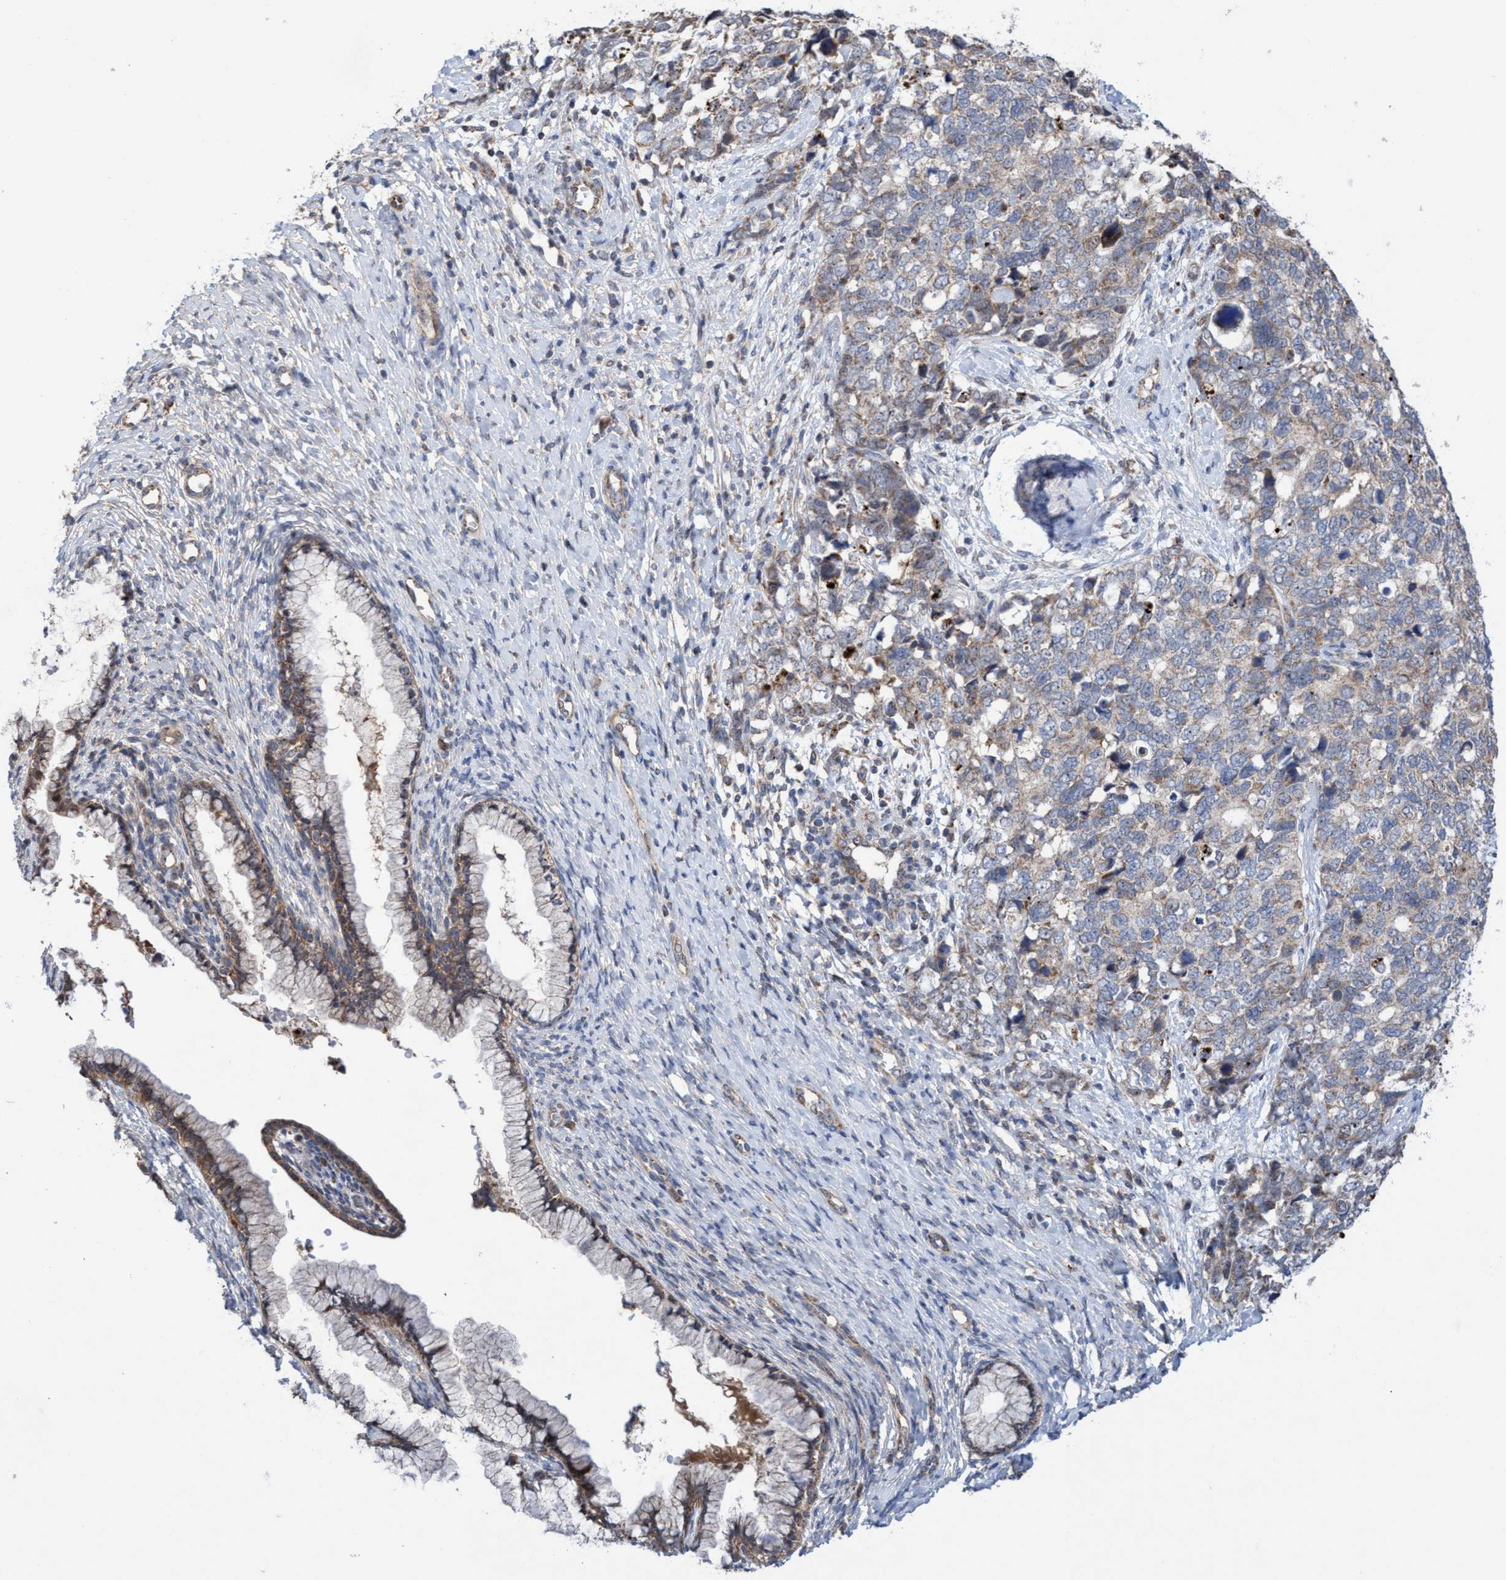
{"staining": {"intensity": "weak", "quantity": "25%-75%", "location": "cytoplasmic/membranous"}, "tissue": "cervical cancer", "cell_type": "Tumor cells", "image_type": "cancer", "snomed": [{"axis": "morphology", "description": "Squamous cell carcinoma, NOS"}, {"axis": "topography", "description": "Cervix"}], "caption": "Immunohistochemistry (IHC) photomicrograph of neoplastic tissue: human cervical cancer stained using immunohistochemistry (IHC) demonstrates low levels of weak protein expression localized specifically in the cytoplasmic/membranous of tumor cells, appearing as a cytoplasmic/membranous brown color.", "gene": "P2RY14", "patient": {"sex": "female", "age": 63}}